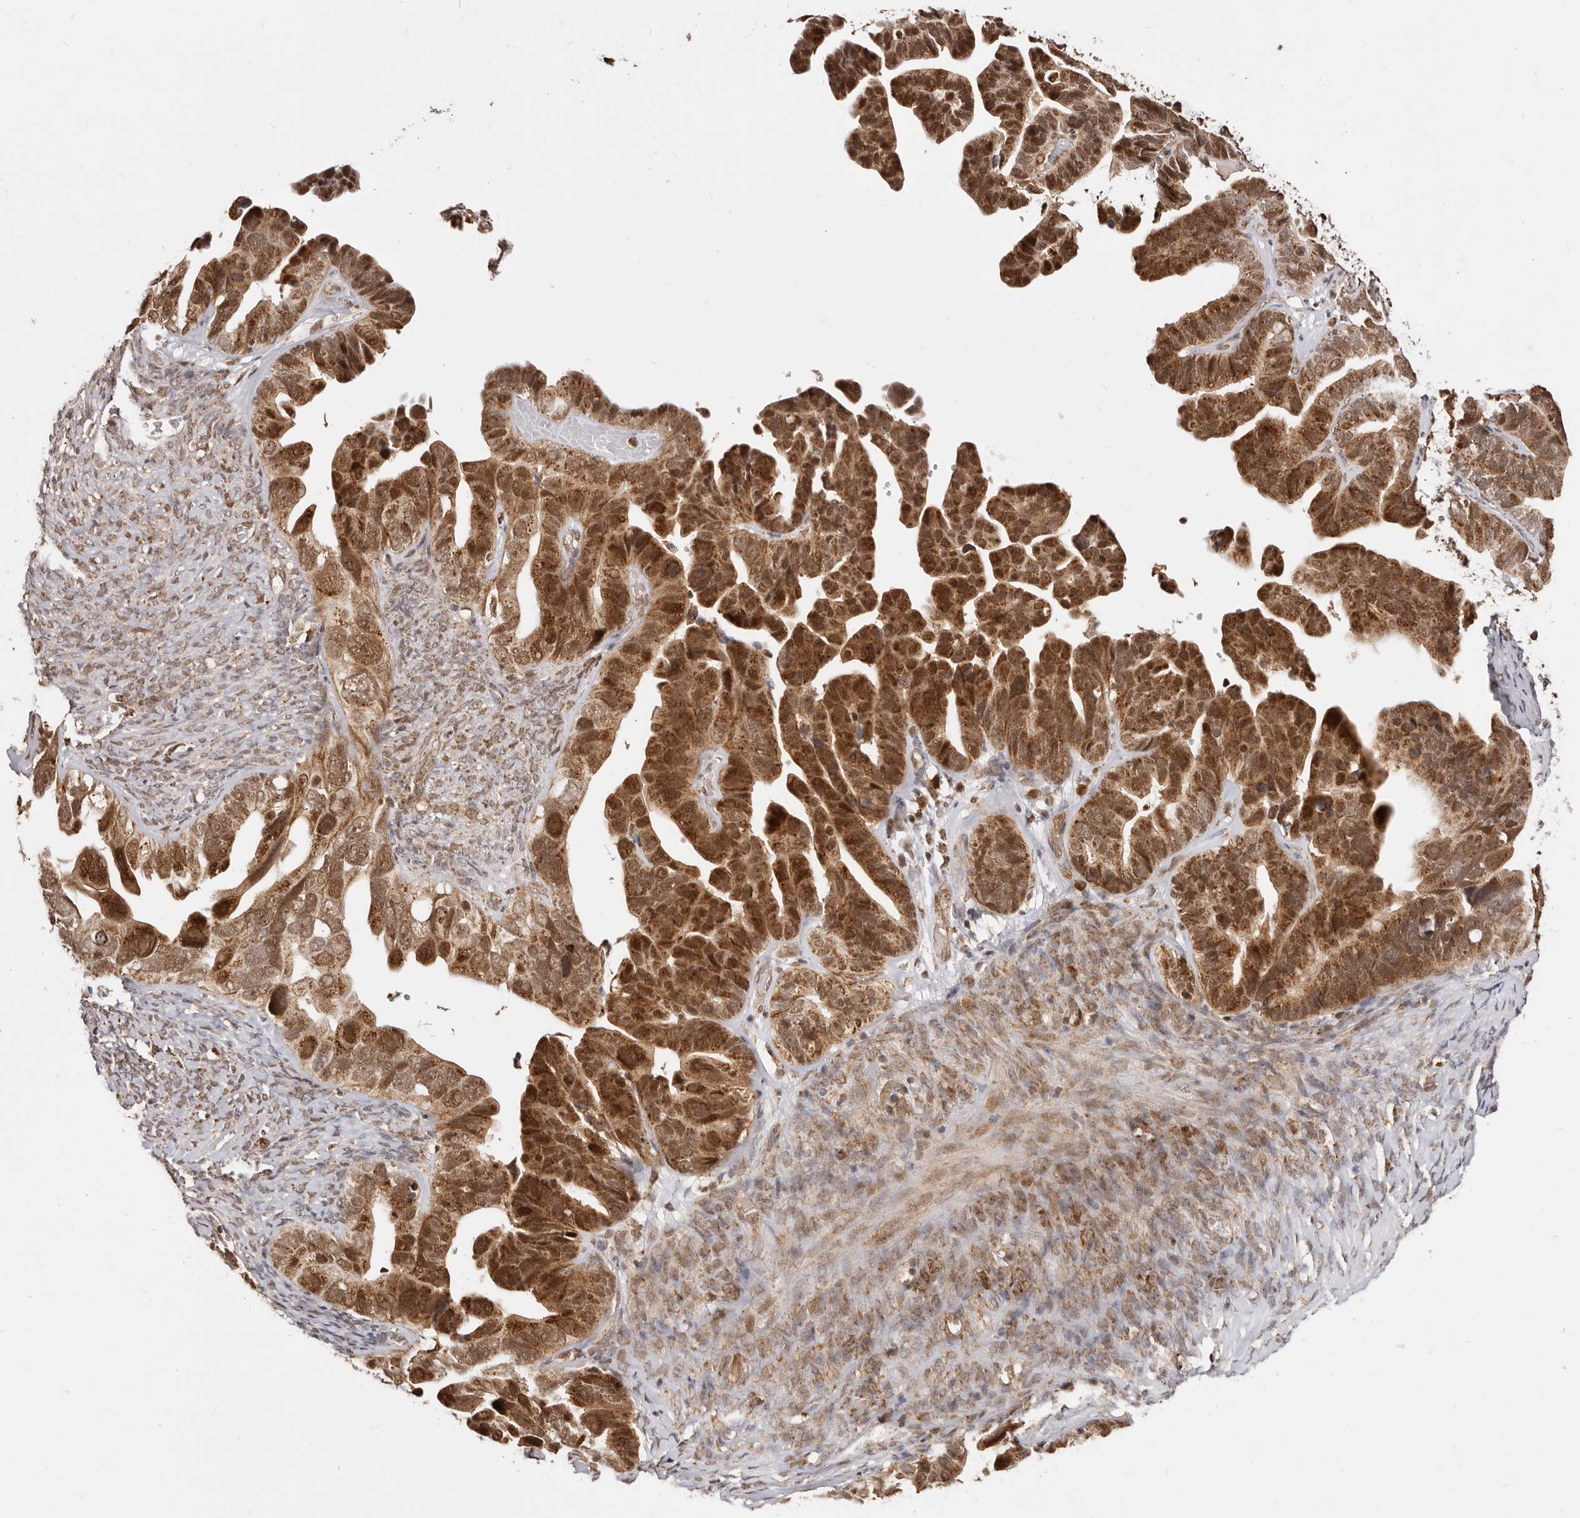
{"staining": {"intensity": "strong", "quantity": ">75%", "location": "cytoplasmic/membranous,nuclear"}, "tissue": "ovarian cancer", "cell_type": "Tumor cells", "image_type": "cancer", "snomed": [{"axis": "morphology", "description": "Cystadenocarcinoma, serous, NOS"}, {"axis": "topography", "description": "Ovary"}], "caption": "An image showing strong cytoplasmic/membranous and nuclear expression in about >75% of tumor cells in ovarian cancer, as visualized by brown immunohistochemical staining.", "gene": "SEC14L1", "patient": {"sex": "female", "age": 56}}